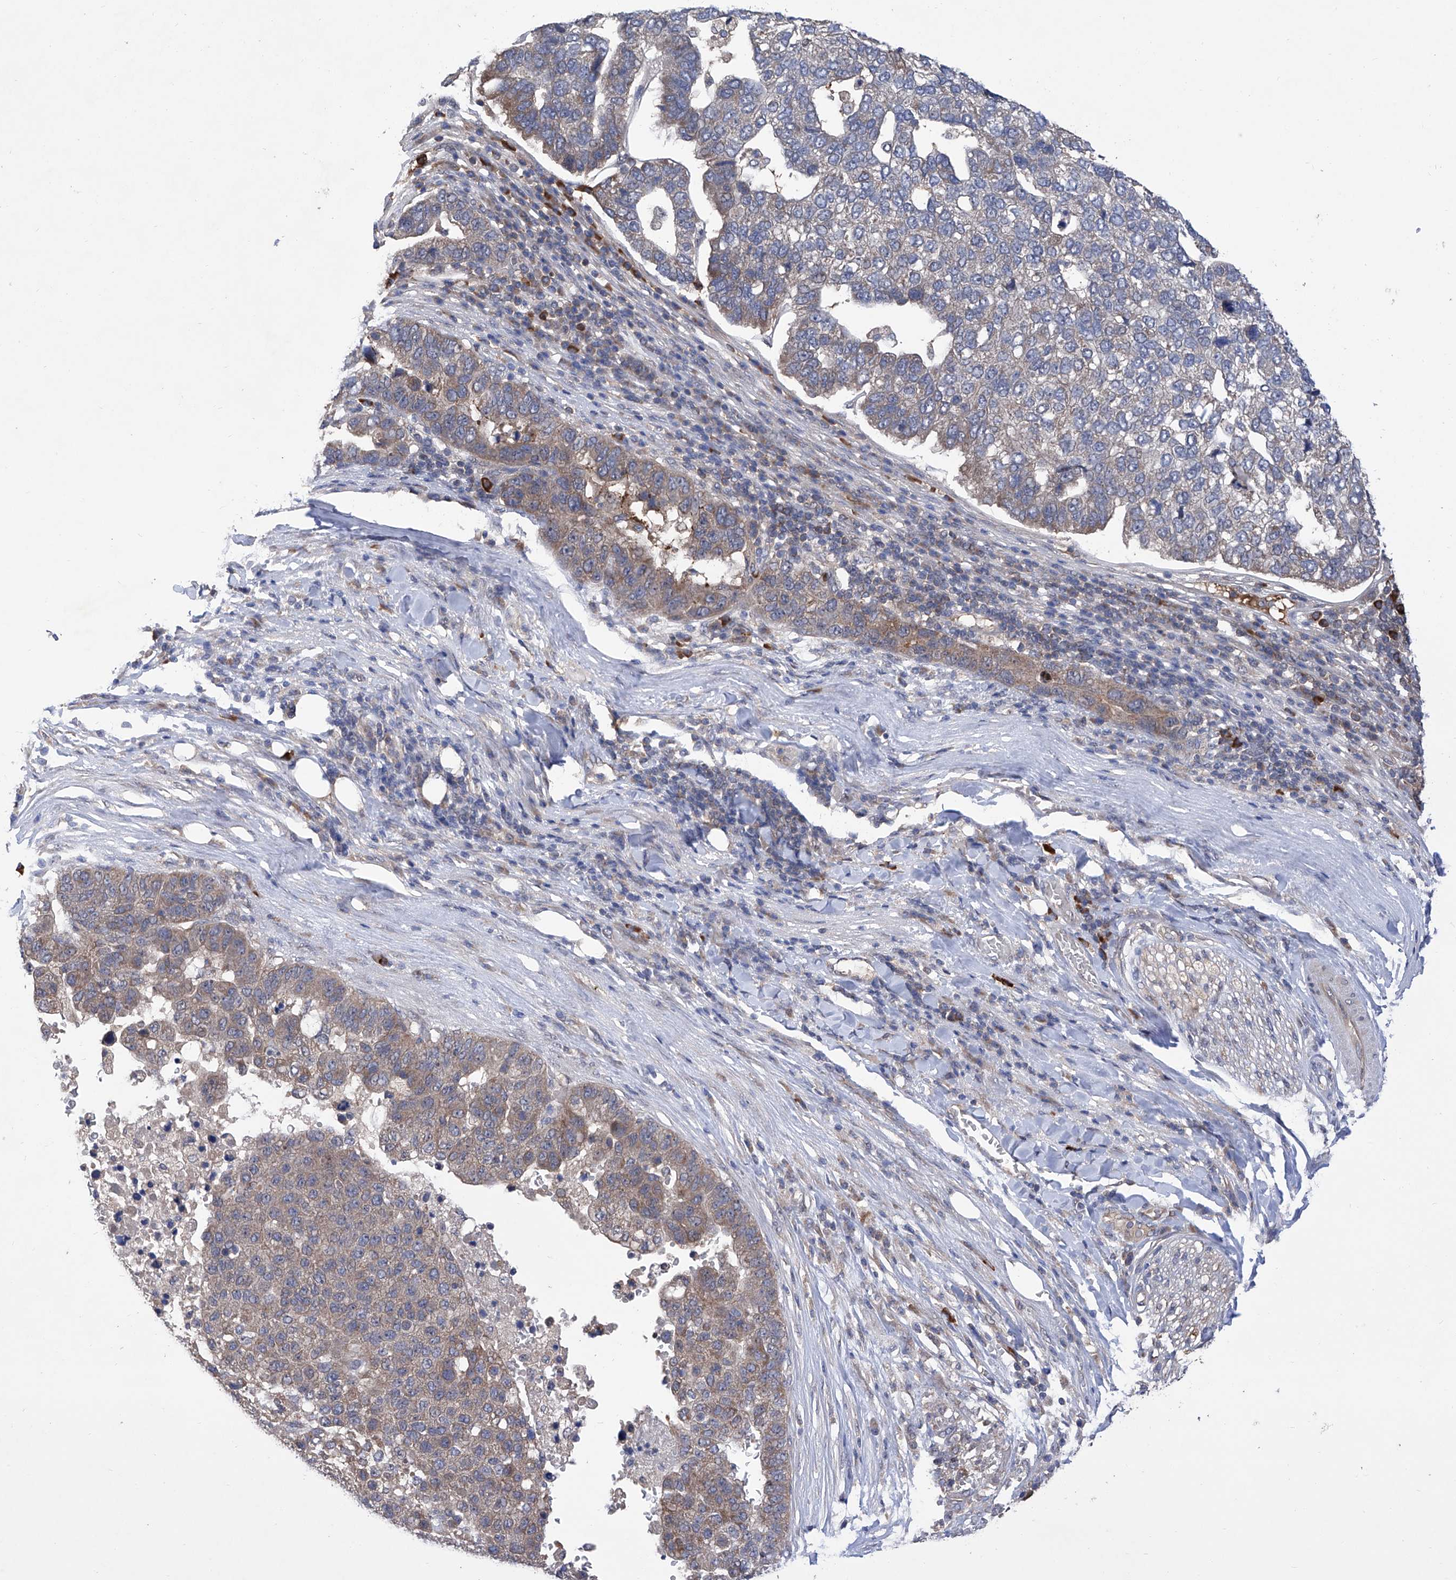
{"staining": {"intensity": "weak", "quantity": ">75%", "location": "cytoplasmic/membranous"}, "tissue": "pancreatic cancer", "cell_type": "Tumor cells", "image_type": "cancer", "snomed": [{"axis": "morphology", "description": "Adenocarcinoma, NOS"}, {"axis": "topography", "description": "Pancreas"}], "caption": "Pancreatic cancer stained with IHC reveals weak cytoplasmic/membranous positivity in about >75% of tumor cells. Using DAB (3,3'-diaminobenzidine) (brown) and hematoxylin (blue) stains, captured at high magnification using brightfield microscopy.", "gene": "USP45", "patient": {"sex": "female", "age": 61}}